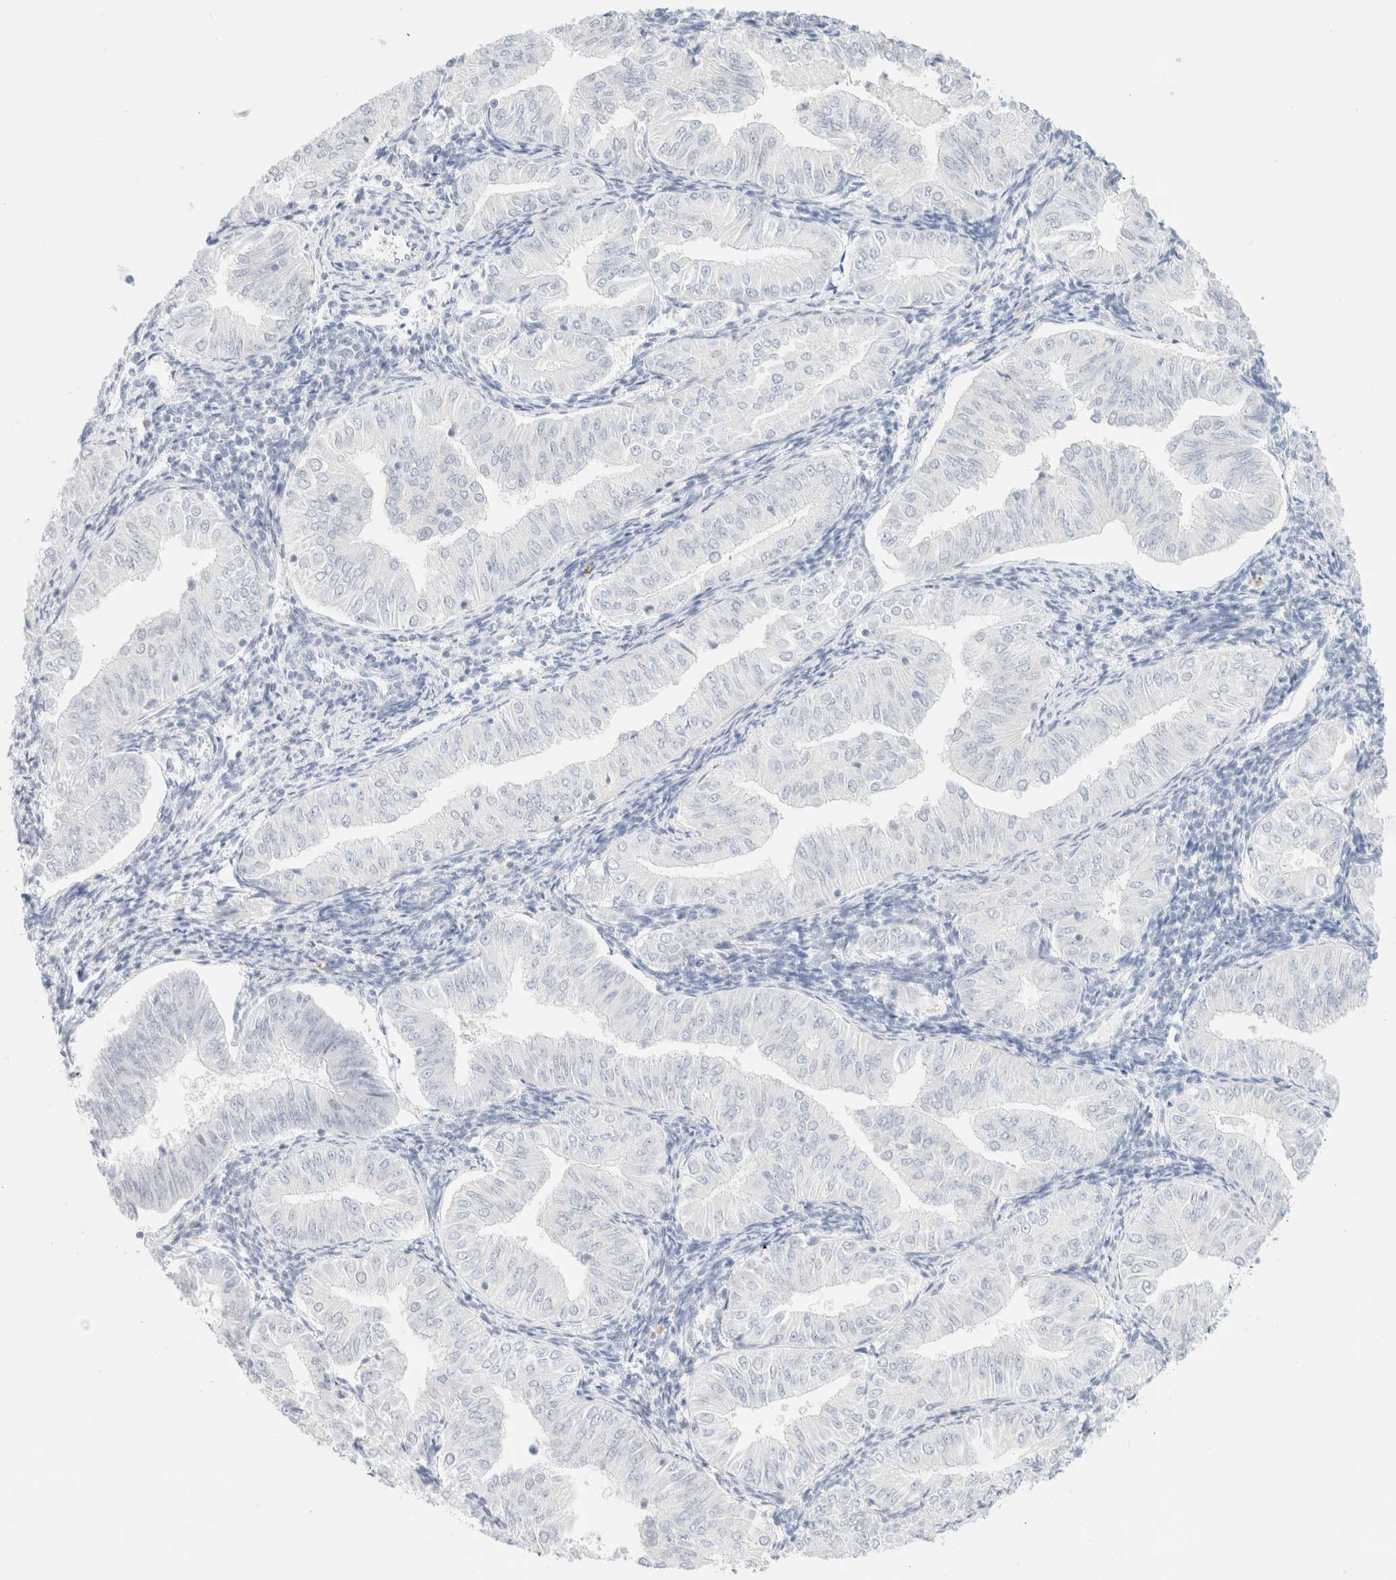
{"staining": {"intensity": "negative", "quantity": "none", "location": "none"}, "tissue": "endometrial cancer", "cell_type": "Tumor cells", "image_type": "cancer", "snomed": [{"axis": "morphology", "description": "Normal tissue, NOS"}, {"axis": "morphology", "description": "Adenocarcinoma, NOS"}, {"axis": "topography", "description": "Endometrium"}], "caption": "Tumor cells show no significant protein staining in endometrial adenocarcinoma.", "gene": "KRT15", "patient": {"sex": "female", "age": 53}}